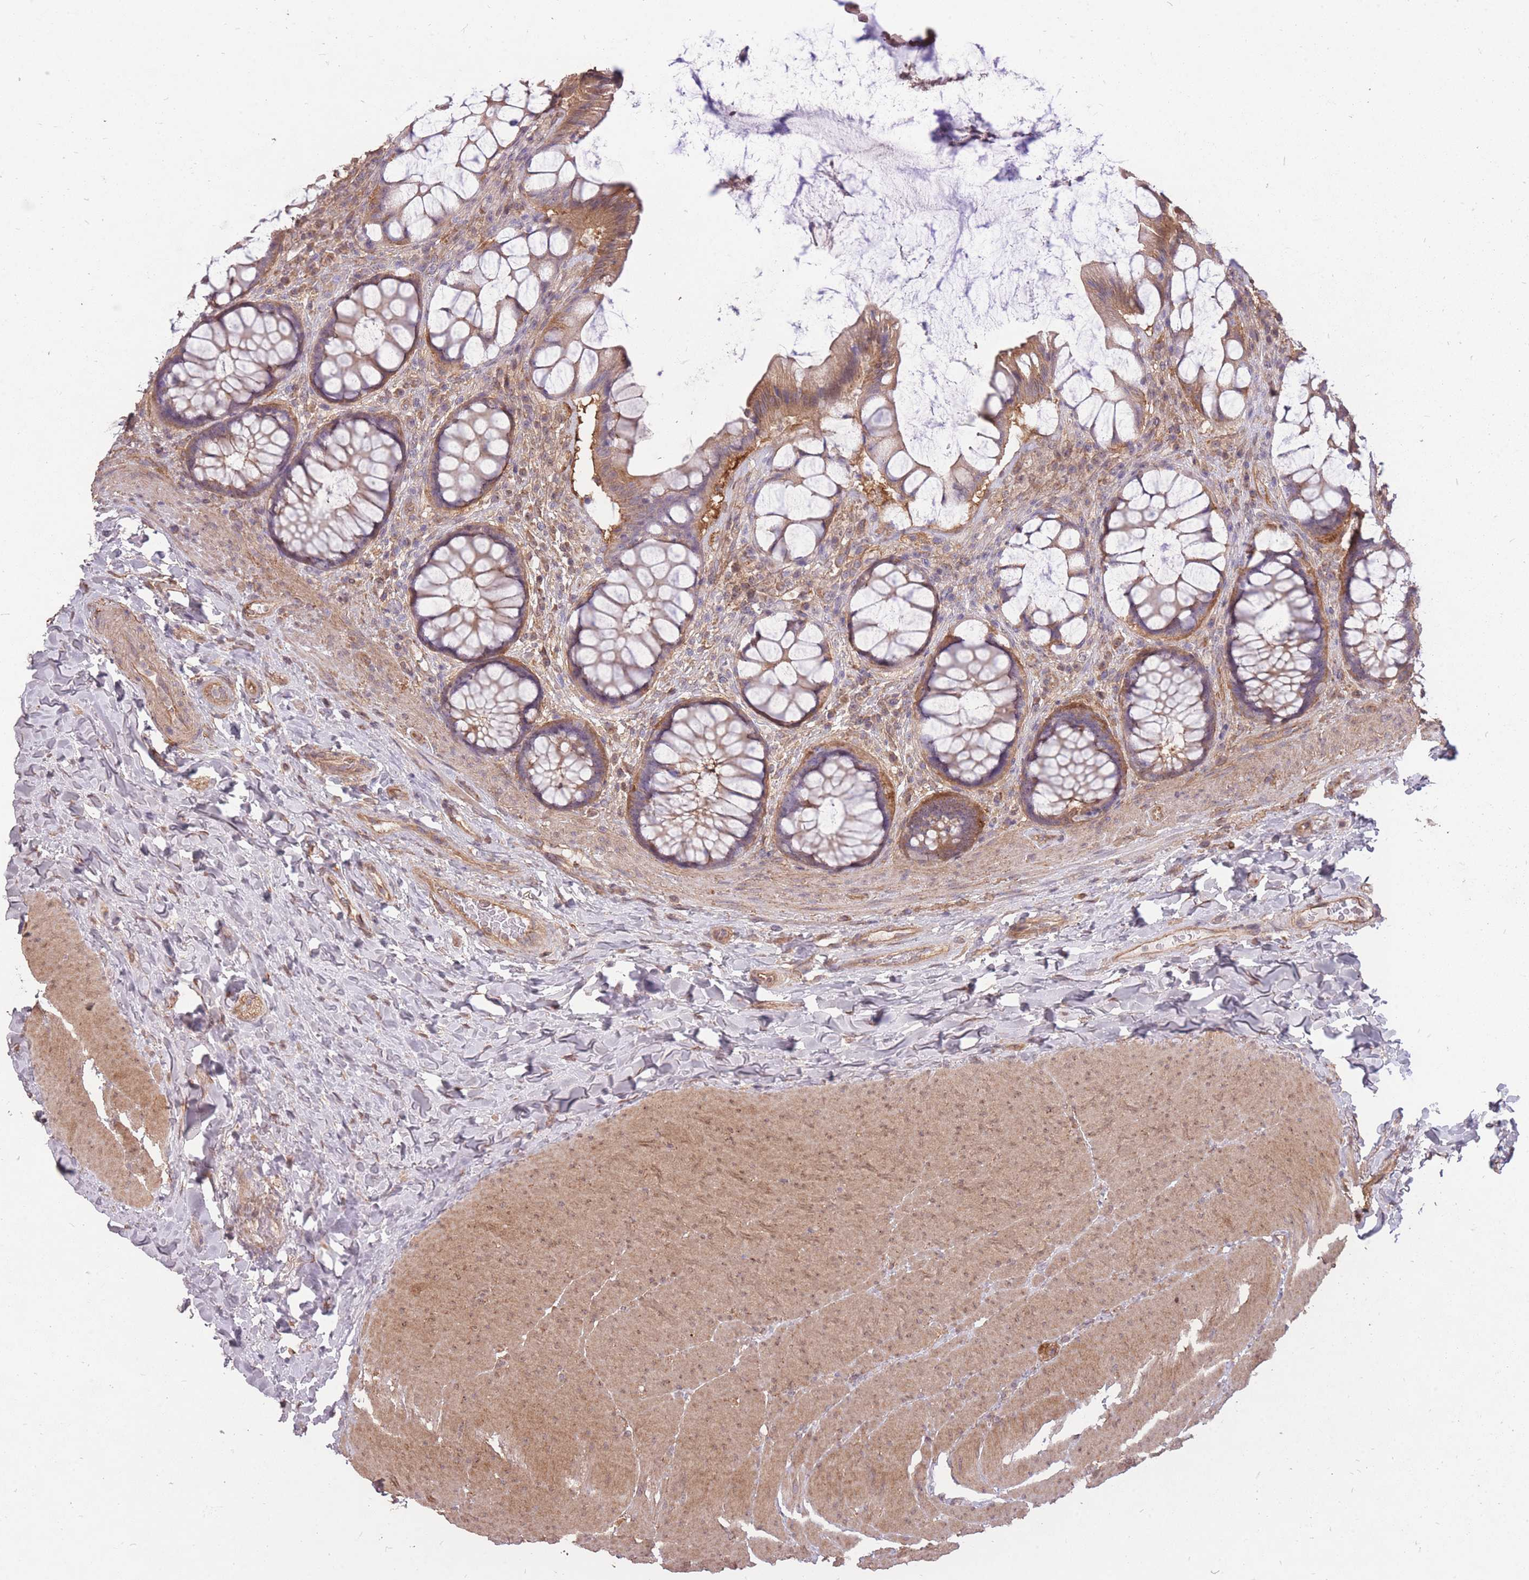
{"staining": {"intensity": "moderate", "quantity": ">75%", "location": "cytoplasmic/membranous"}, "tissue": "rectum", "cell_type": "Glandular cells", "image_type": "normal", "snomed": [{"axis": "morphology", "description": "Normal tissue, NOS"}, {"axis": "topography", "description": "Rectum"}], "caption": "Normal rectum was stained to show a protein in brown. There is medium levels of moderate cytoplasmic/membranous expression in about >75% of glandular cells. (DAB (3,3'-diaminobenzidine) IHC, brown staining for protein, blue staining for nuclei).", "gene": "DYNC1LI2", "patient": {"sex": "female", "age": 58}}